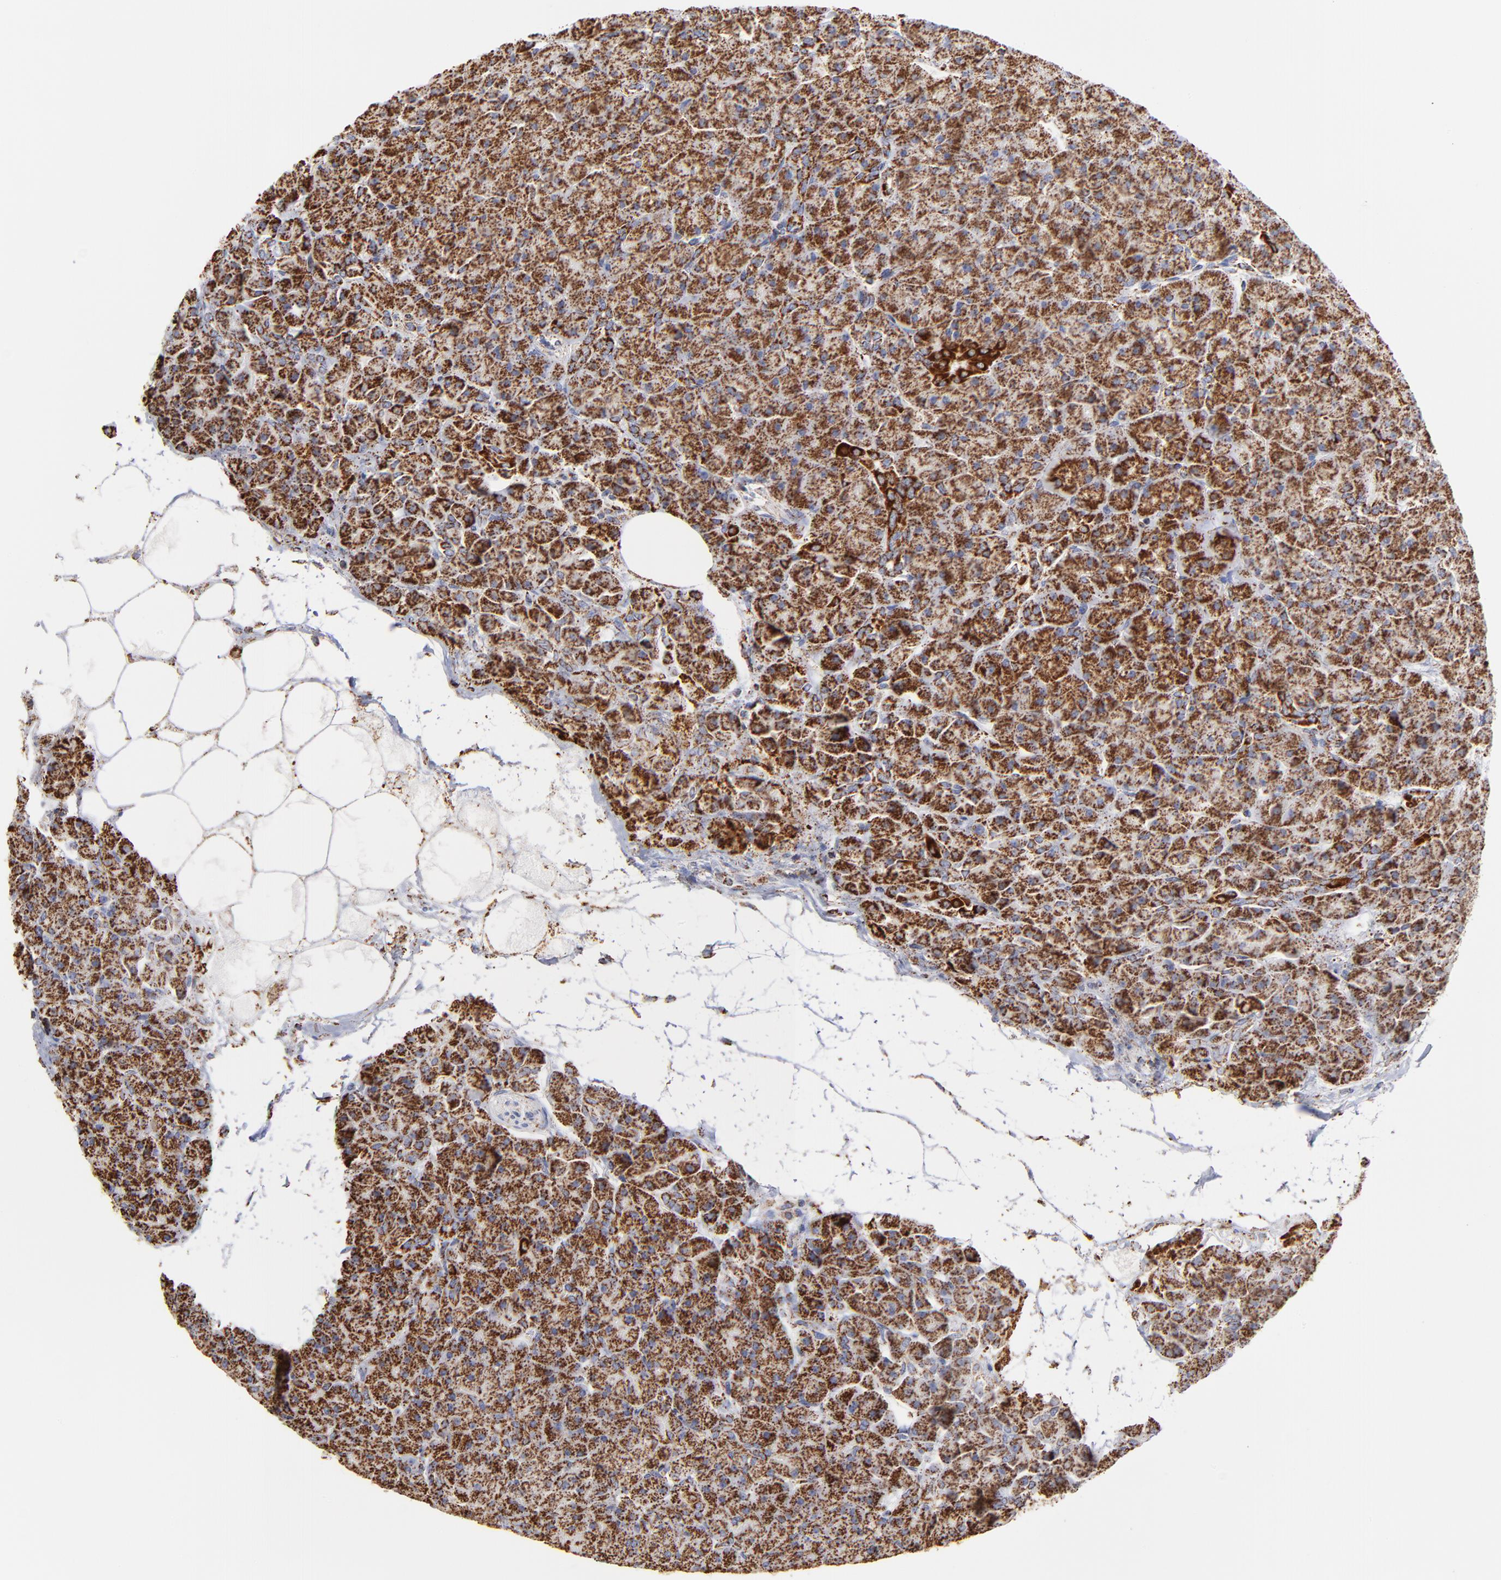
{"staining": {"intensity": "strong", "quantity": ">75%", "location": "cytoplasmic/membranous"}, "tissue": "pancreas", "cell_type": "Exocrine glandular cells", "image_type": "normal", "snomed": [{"axis": "morphology", "description": "Normal tissue, NOS"}, {"axis": "topography", "description": "Pancreas"}], "caption": "The photomicrograph shows staining of benign pancreas, revealing strong cytoplasmic/membranous protein positivity (brown color) within exocrine glandular cells.", "gene": "PHB1", "patient": {"sex": "male", "age": 66}}